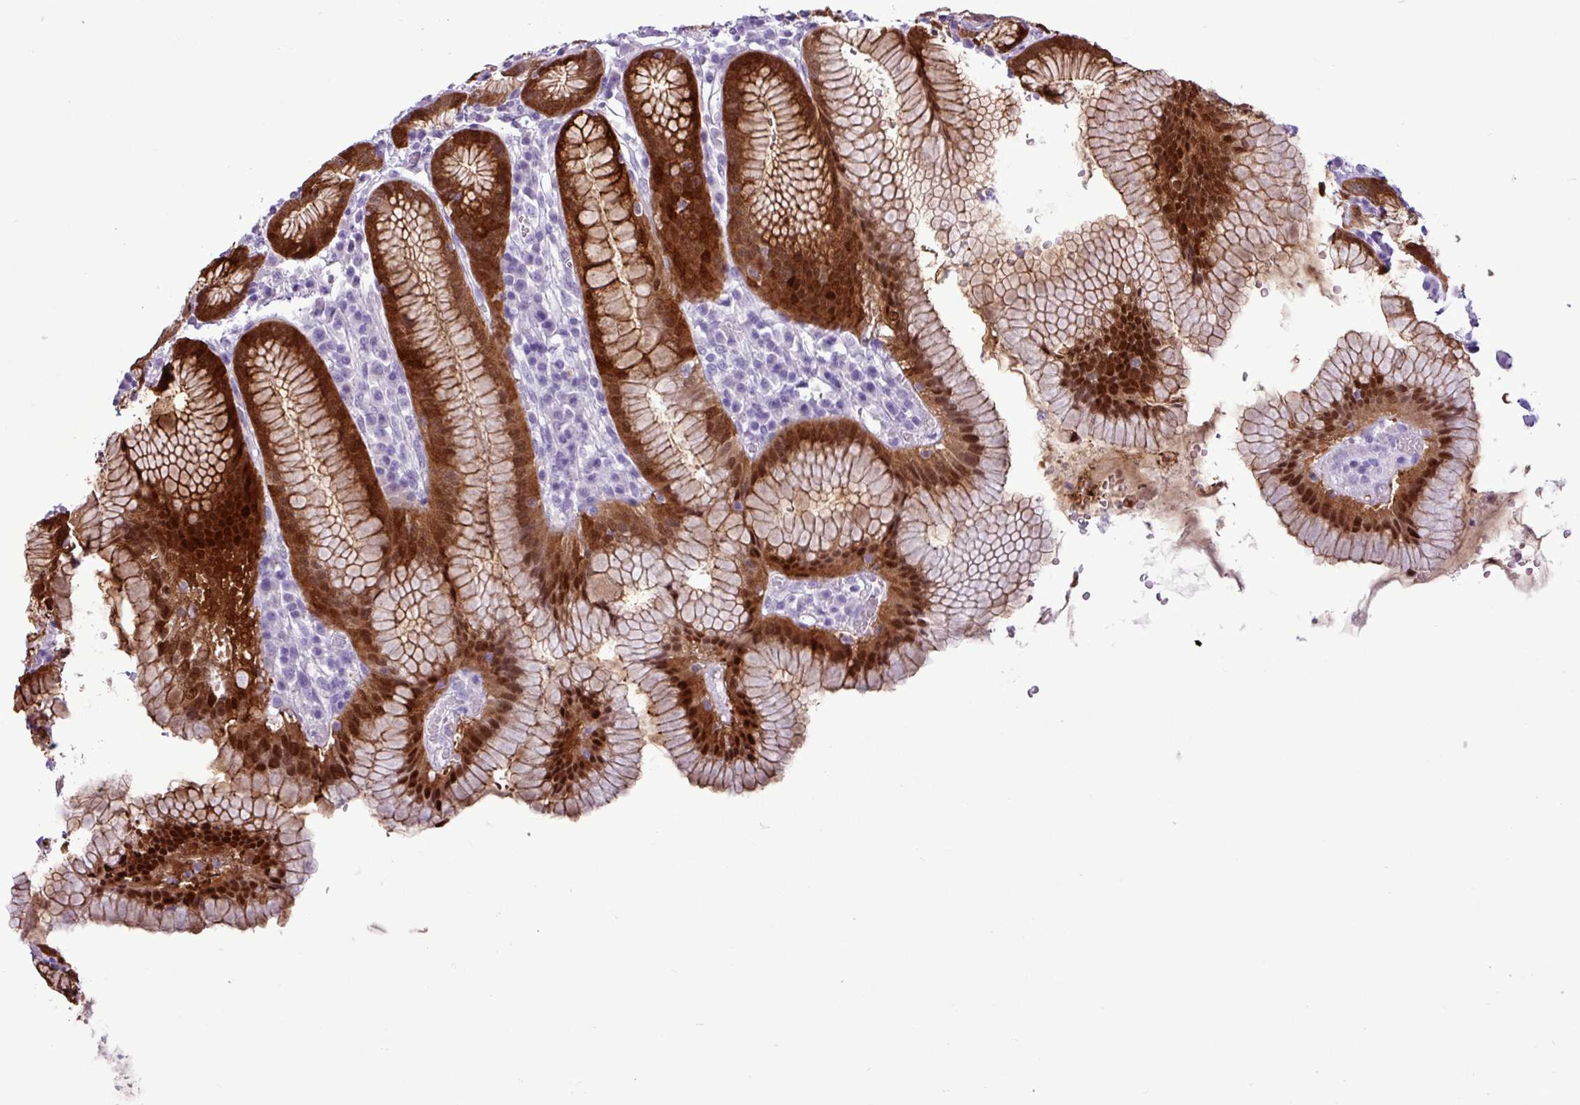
{"staining": {"intensity": "strong", "quantity": ">75%", "location": "cytoplasmic/membranous,nuclear"}, "tissue": "stomach", "cell_type": "Glandular cells", "image_type": "normal", "snomed": [{"axis": "morphology", "description": "Normal tissue, NOS"}, {"axis": "topography", "description": "Stomach"}], "caption": "Unremarkable stomach was stained to show a protein in brown. There is high levels of strong cytoplasmic/membranous,nuclear expression in about >75% of glandular cells. (DAB IHC, brown staining for protein, blue staining for nuclei).", "gene": "ALDH3A1", "patient": {"sex": "male", "age": 55}}